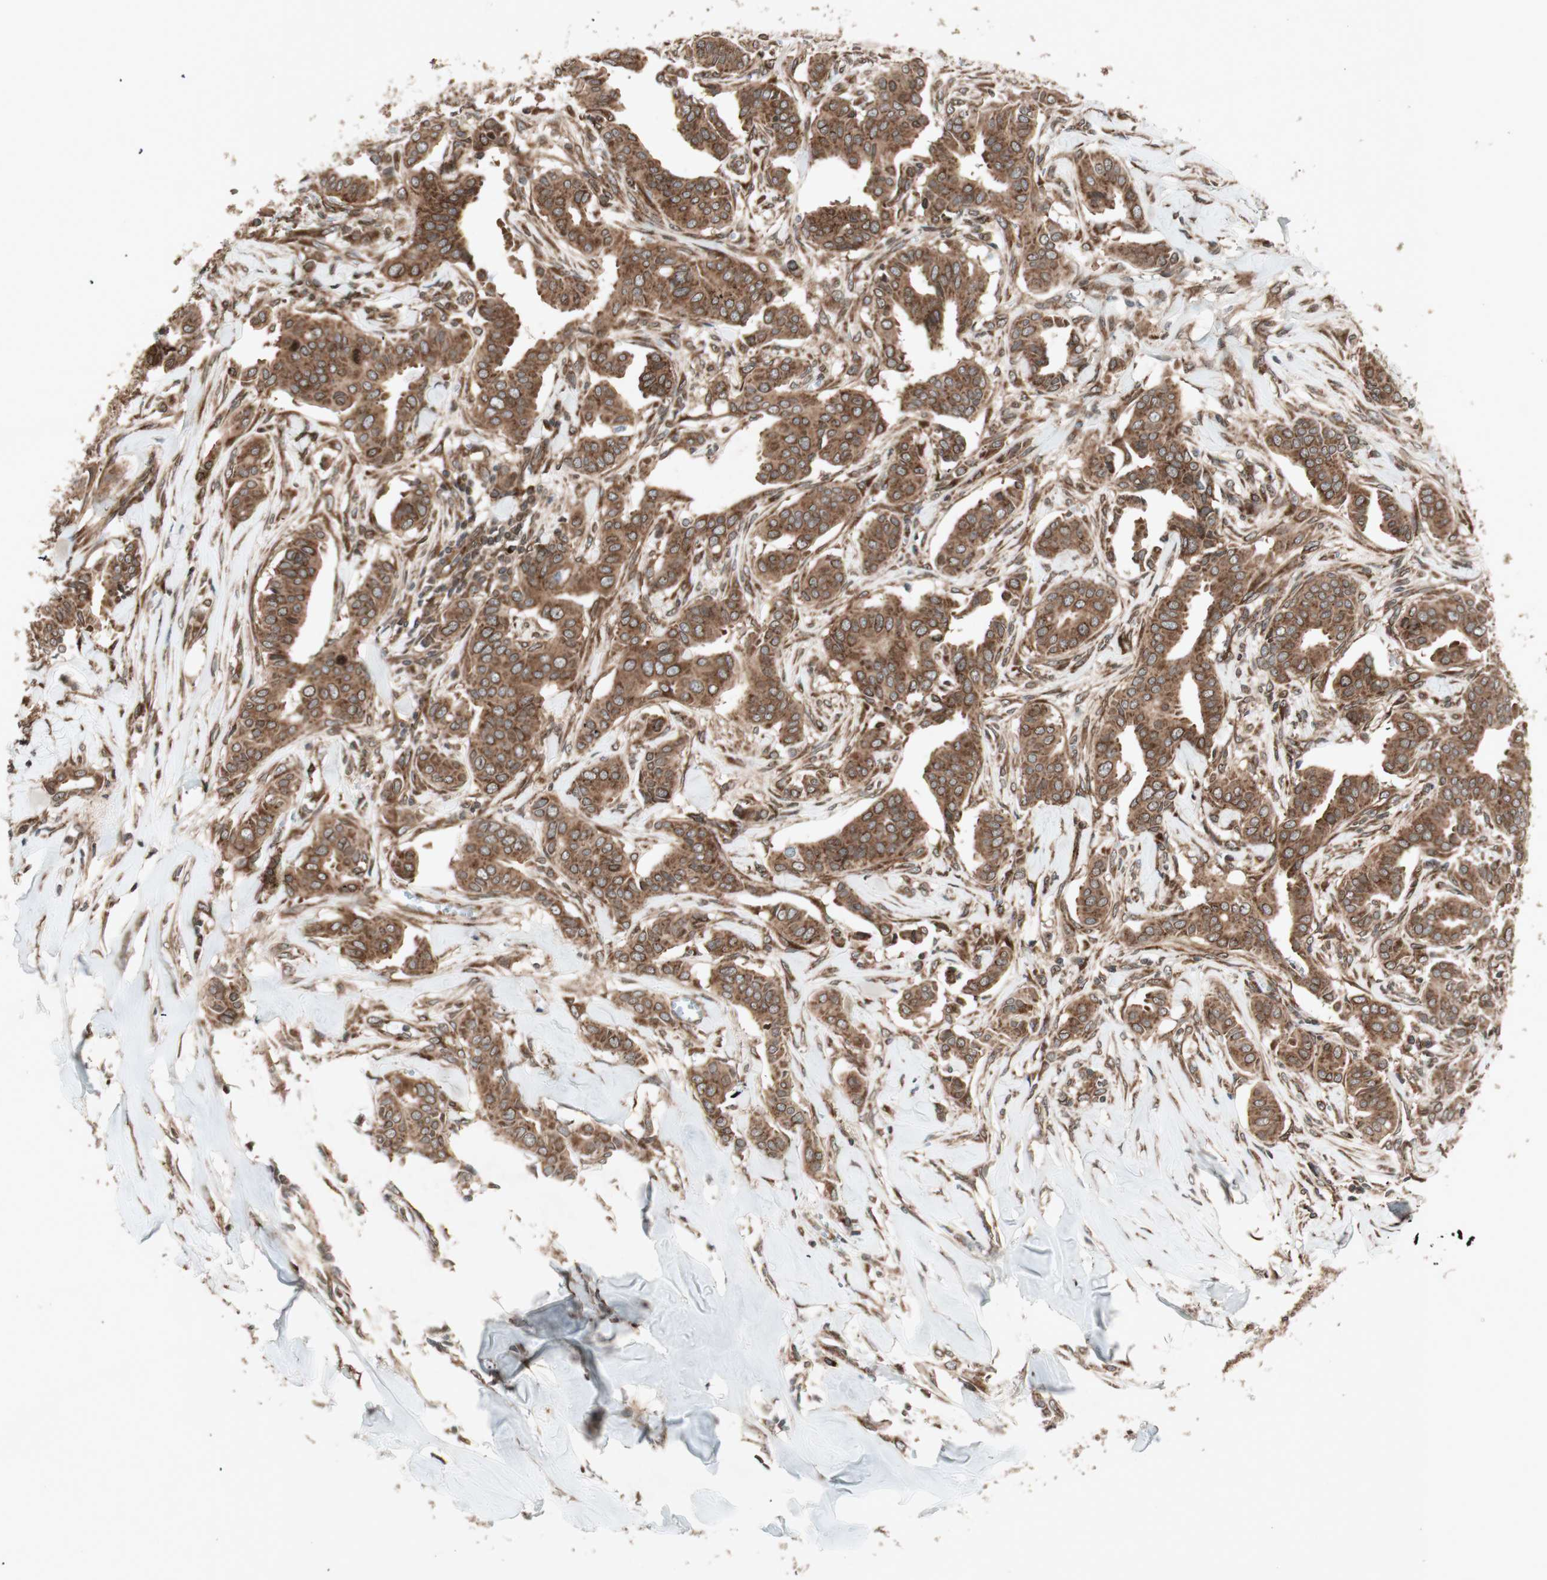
{"staining": {"intensity": "strong", "quantity": ">75%", "location": "cytoplasmic/membranous,nuclear"}, "tissue": "head and neck cancer", "cell_type": "Tumor cells", "image_type": "cancer", "snomed": [{"axis": "morphology", "description": "Adenocarcinoma, NOS"}, {"axis": "topography", "description": "Salivary gland"}, {"axis": "topography", "description": "Head-Neck"}], "caption": "Protein analysis of head and neck cancer tissue shows strong cytoplasmic/membranous and nuclear expression in approximately >75% of tumor cells.", "gene": "NUP62", "patient": {"sex": "female", "age": 59}}